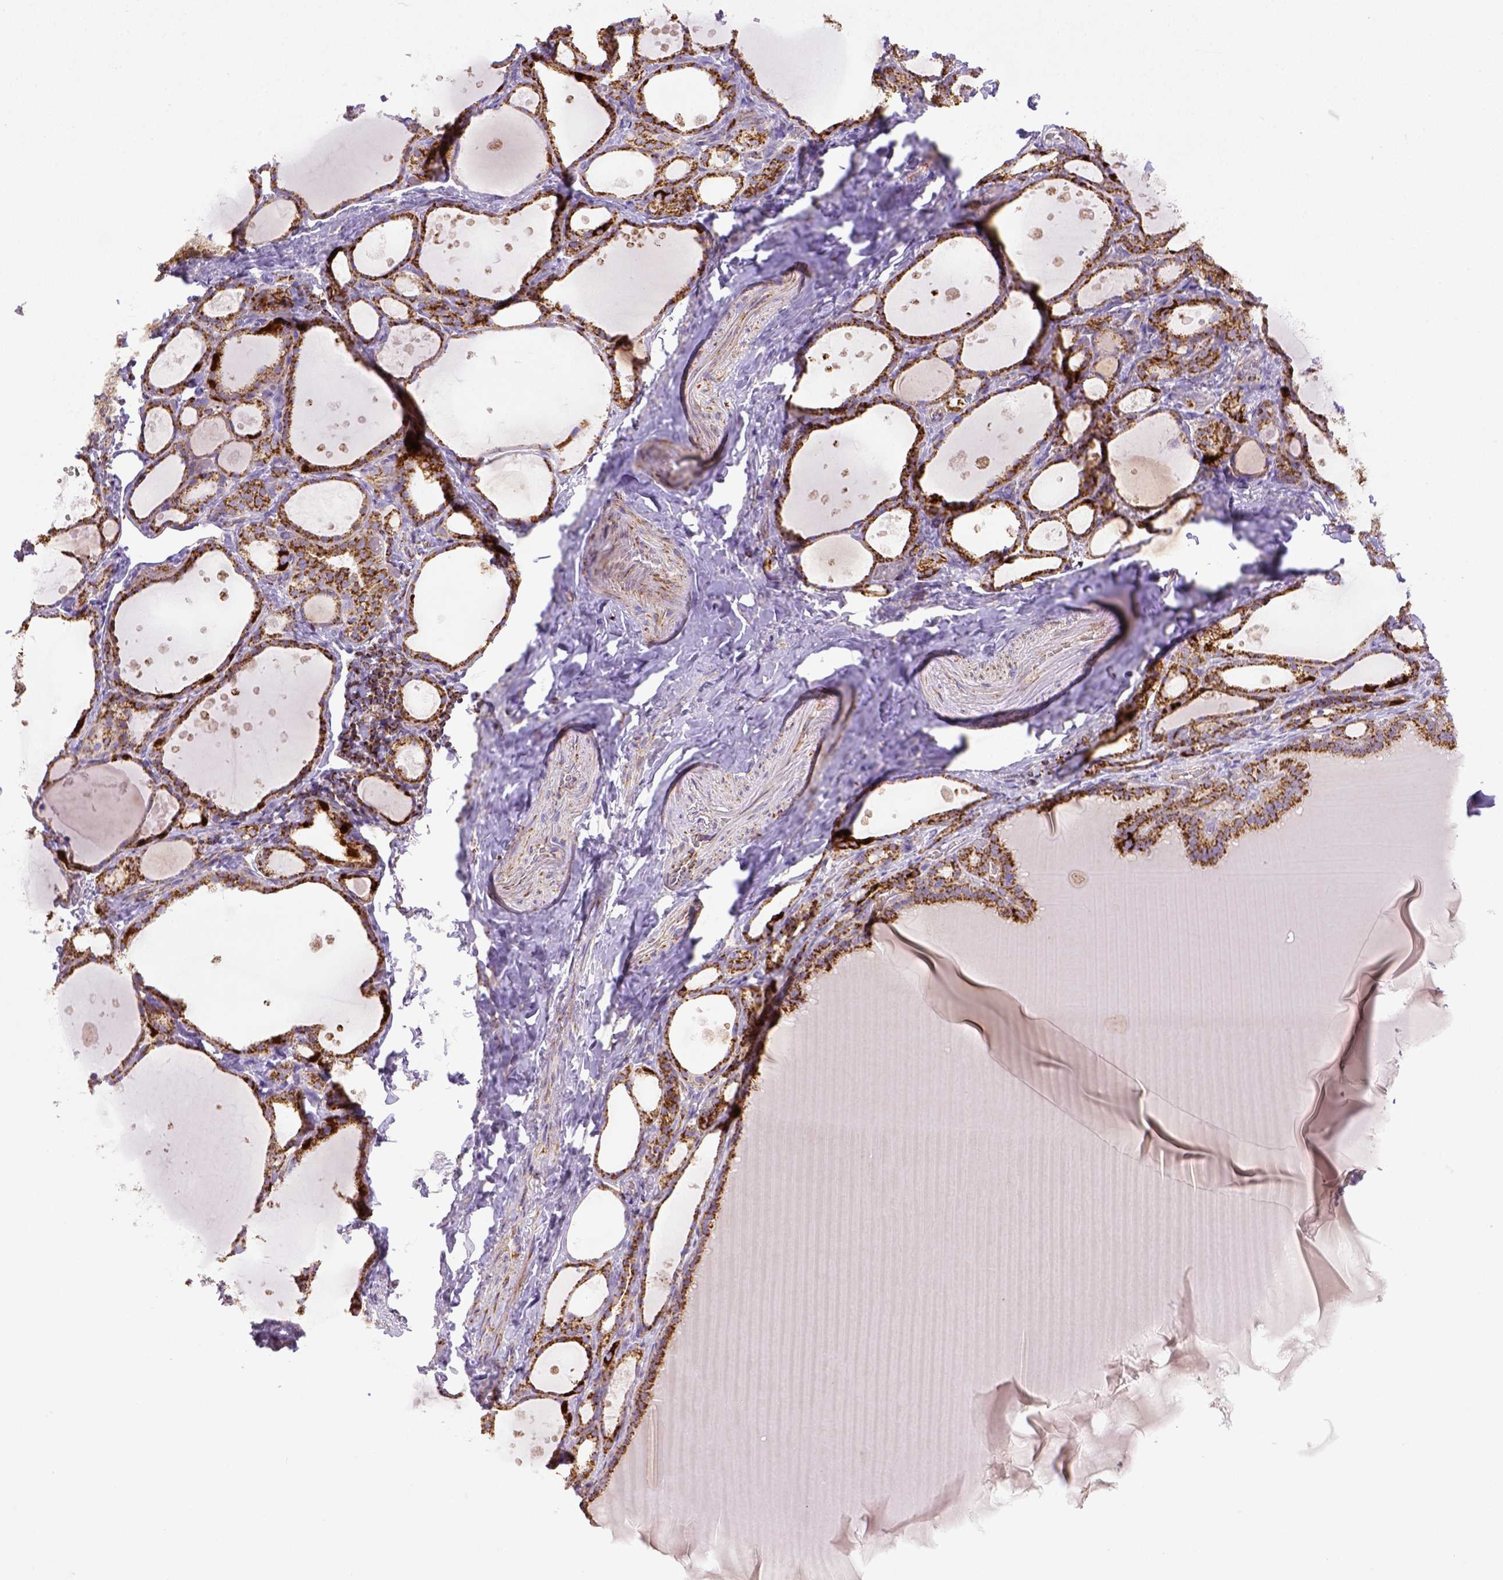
{"staining": {"intensity": "strong", "quantity": ">75%", "location": "cytoplasmic/membranous"}, "tissue": "thyroid gland", "cell_type": "Glandular cells", "image_type": "normal", "snomed": [{"axis": "morphology", "description": "Normal tissue, NOS"}, {"axis": "topography", "description": "Thyroid gland"}], "caption": "This histopathology image demonstrates normal thyroid gland stained with immunohistochemistry to label a protein in brown. The cytoplasmic/membranous of glandular cells show strong positivity for the protein. Nuclei are counter-stained blue.", "gene": "MT", "patient": {"sex": "male", "age": 68}}